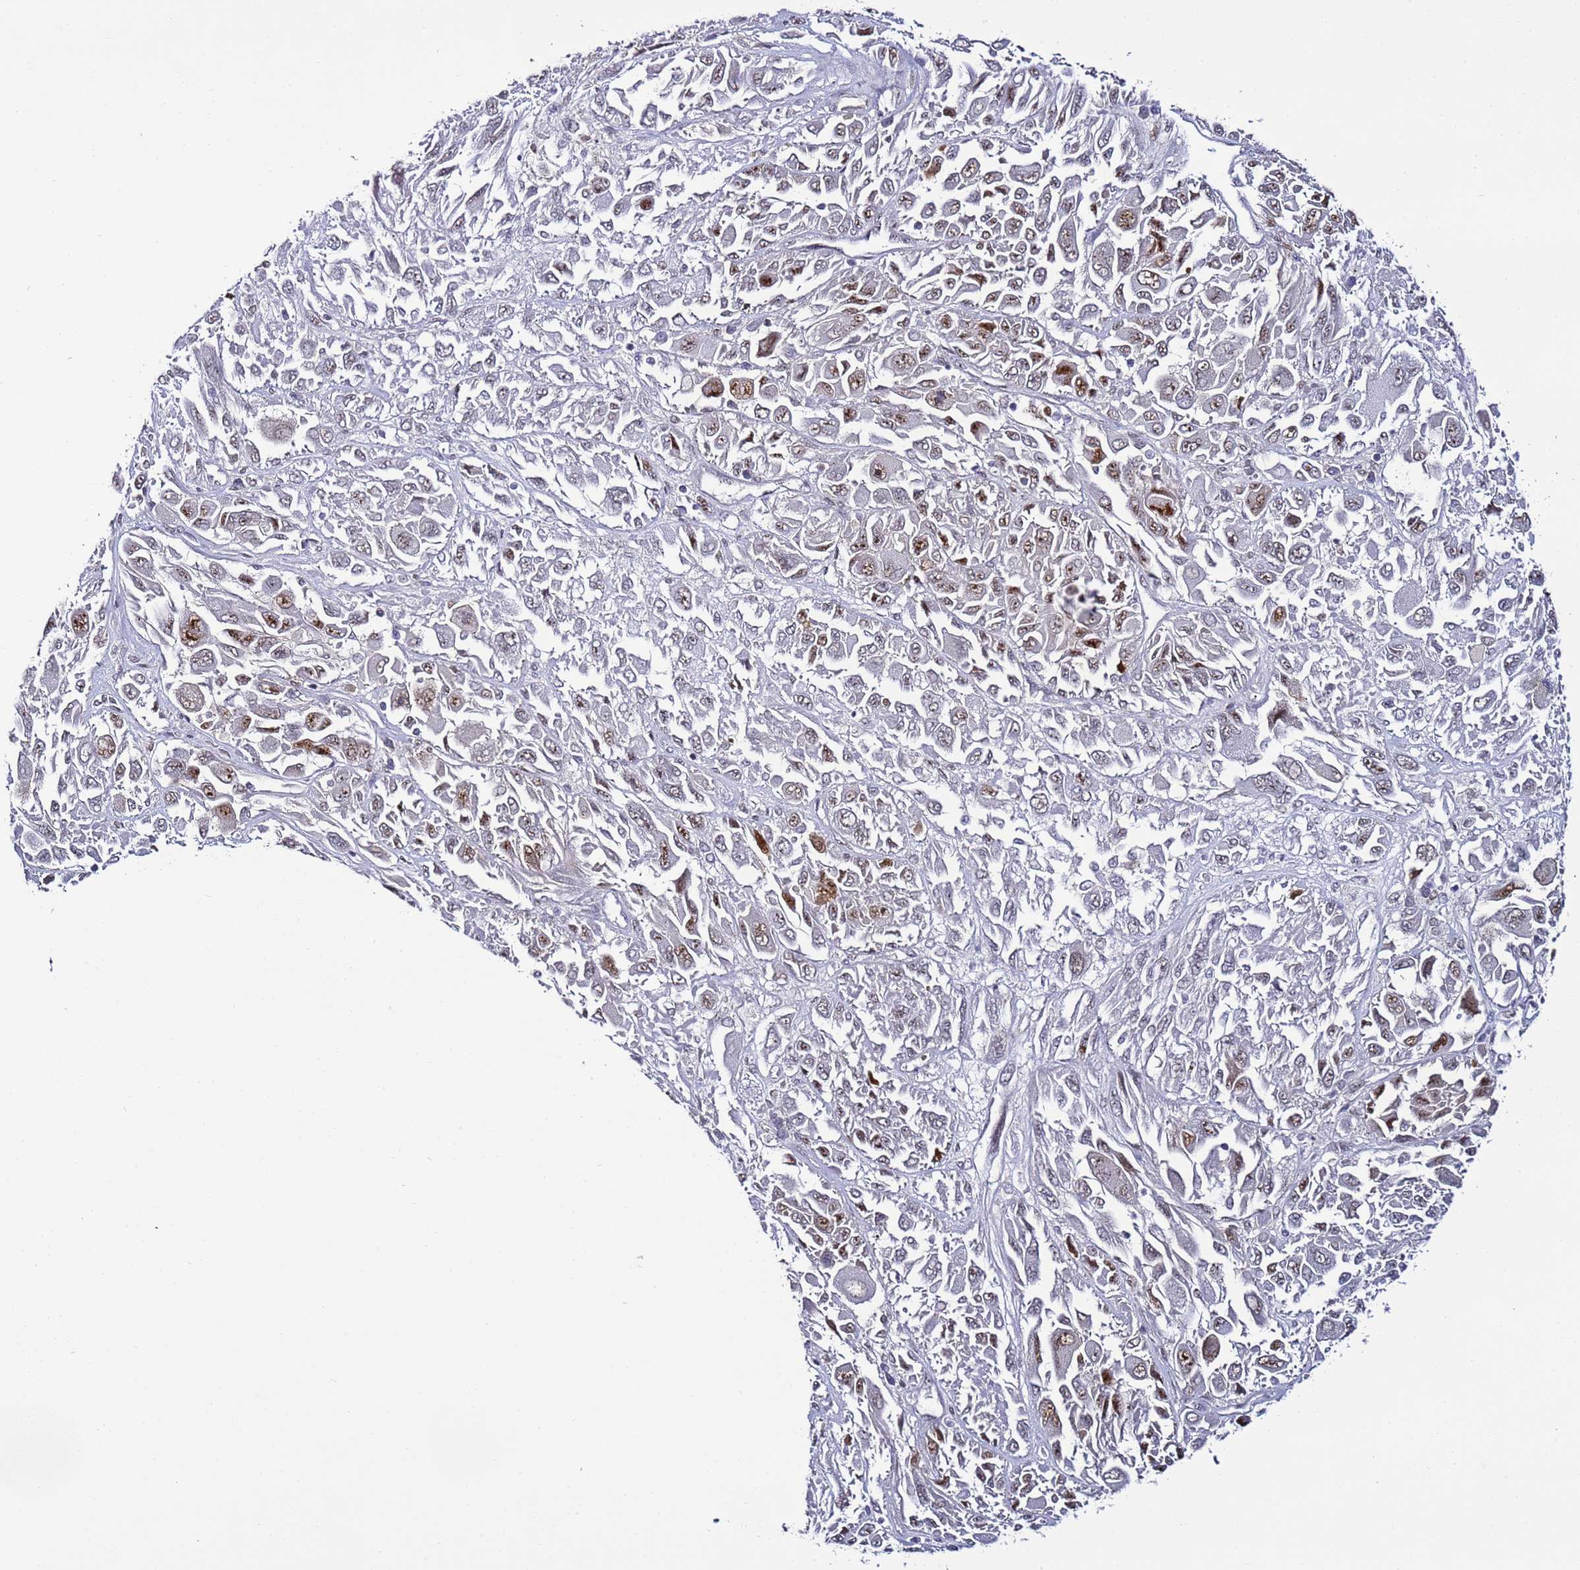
{"staining": {"intensity": "moderate", "quantity": "25%-75%", "location": "nuclear"}, "tissue": "melanoma", "cell_type": "Tumor cells", "image_type": "cancer", "snomed": [{"axis": "morphology", "description": "Malignant melanoma, NOS"}, {"axis": "topography", "description": "Skin"}], "caption": "Malignant melanoma tissue demonstrates moderate nuclear positivity in approximately 25%-75% of tumor cells", "gene": "PSMA7", "patient": {"sex": "female", "age": 91}}